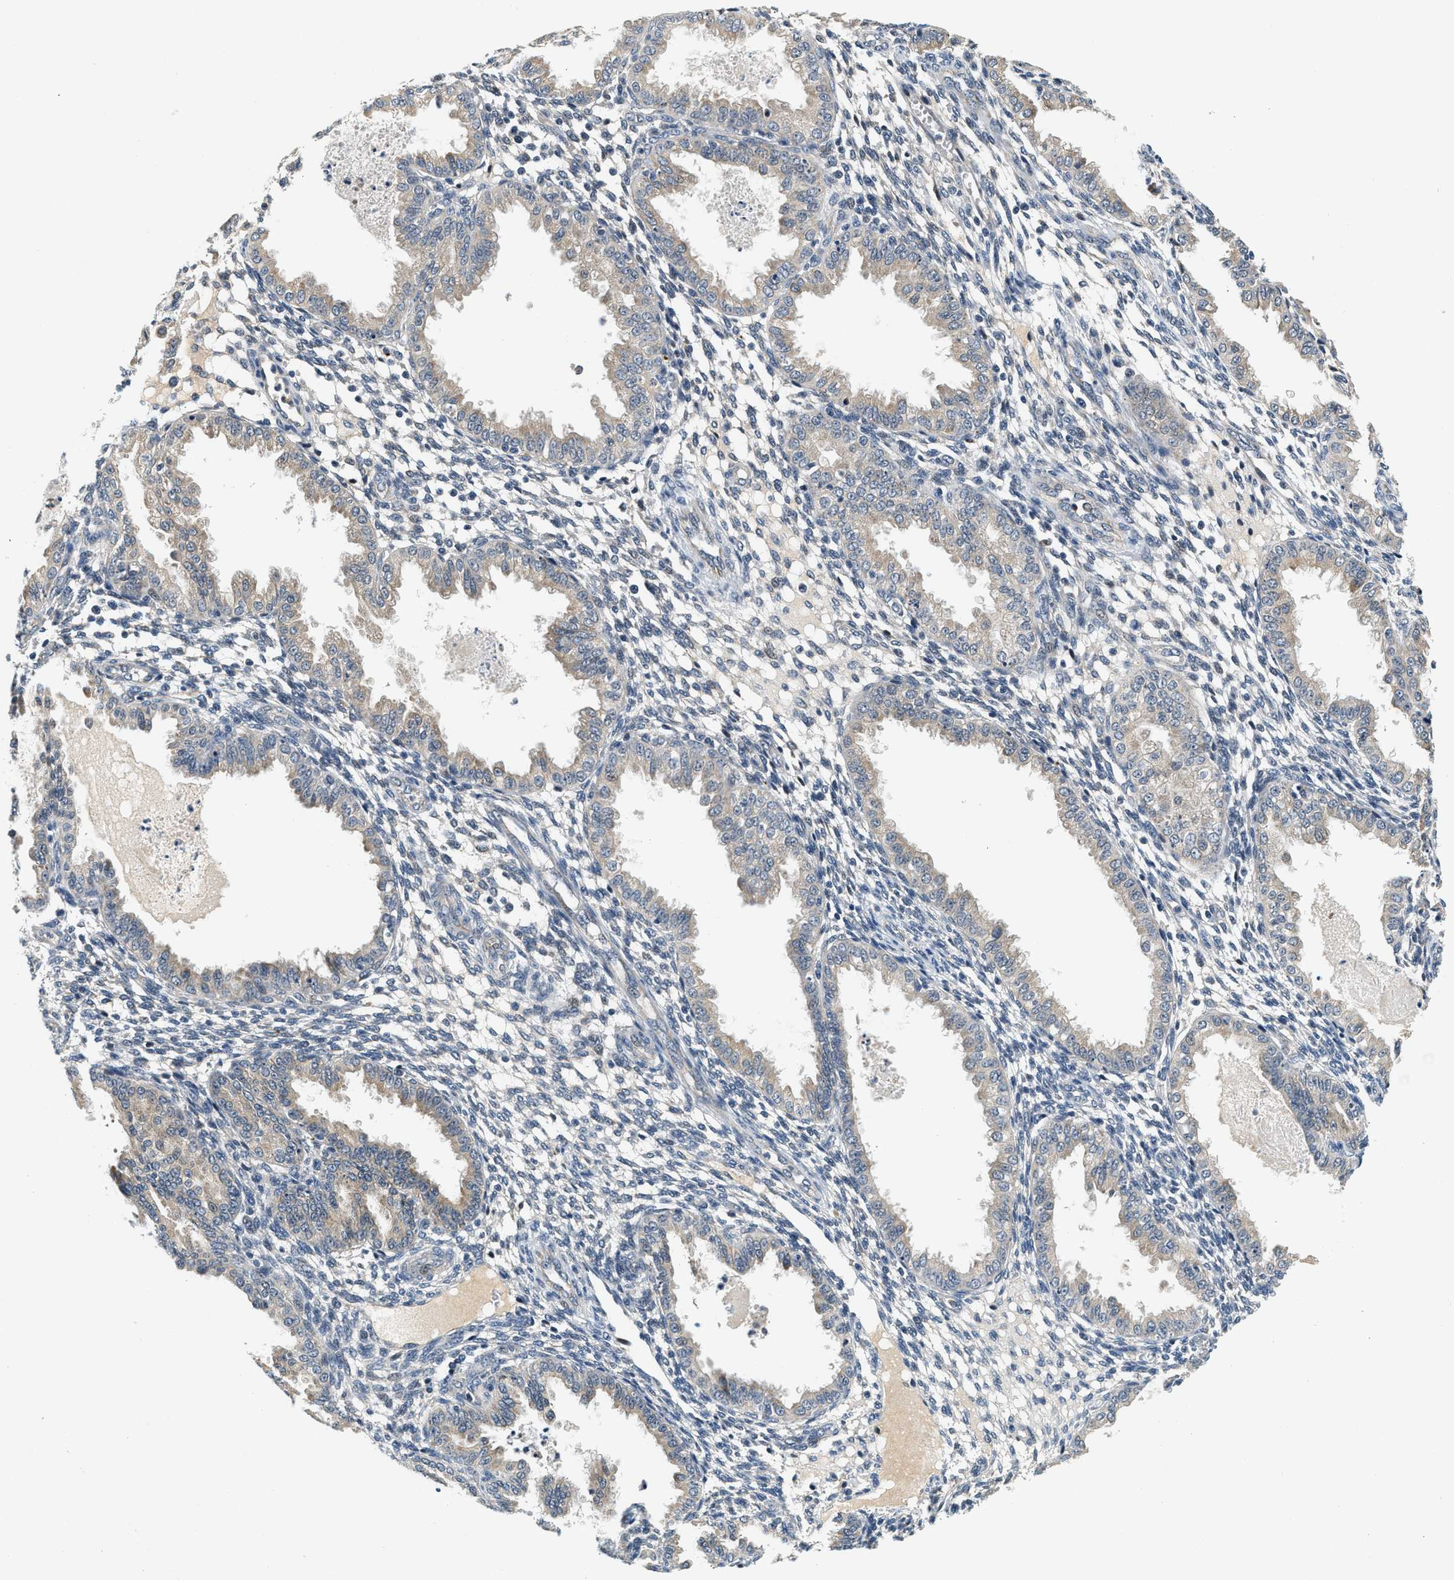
{"staining": {"intensity": "negative", "quantity": "none", "location": "none"}, "tissue": "endometrium", "cell_type": "Cells in endometrial stroma", "image_type": "normal", "snomed": [{"axis": "morphology", "description": "Normal tissue, NOS"}, {"axis": "topography", "description": "Endometrium"}], "caption": "DAB (3,3'-diaminobenzidine) immunohistochemical staining of unremarkable endometrium reveals no significant expression in cells in endometrial stroma. Nuclei are stained in blue.", "gene": "YAE1", "patient": {"sex": "female", "age": 33}}